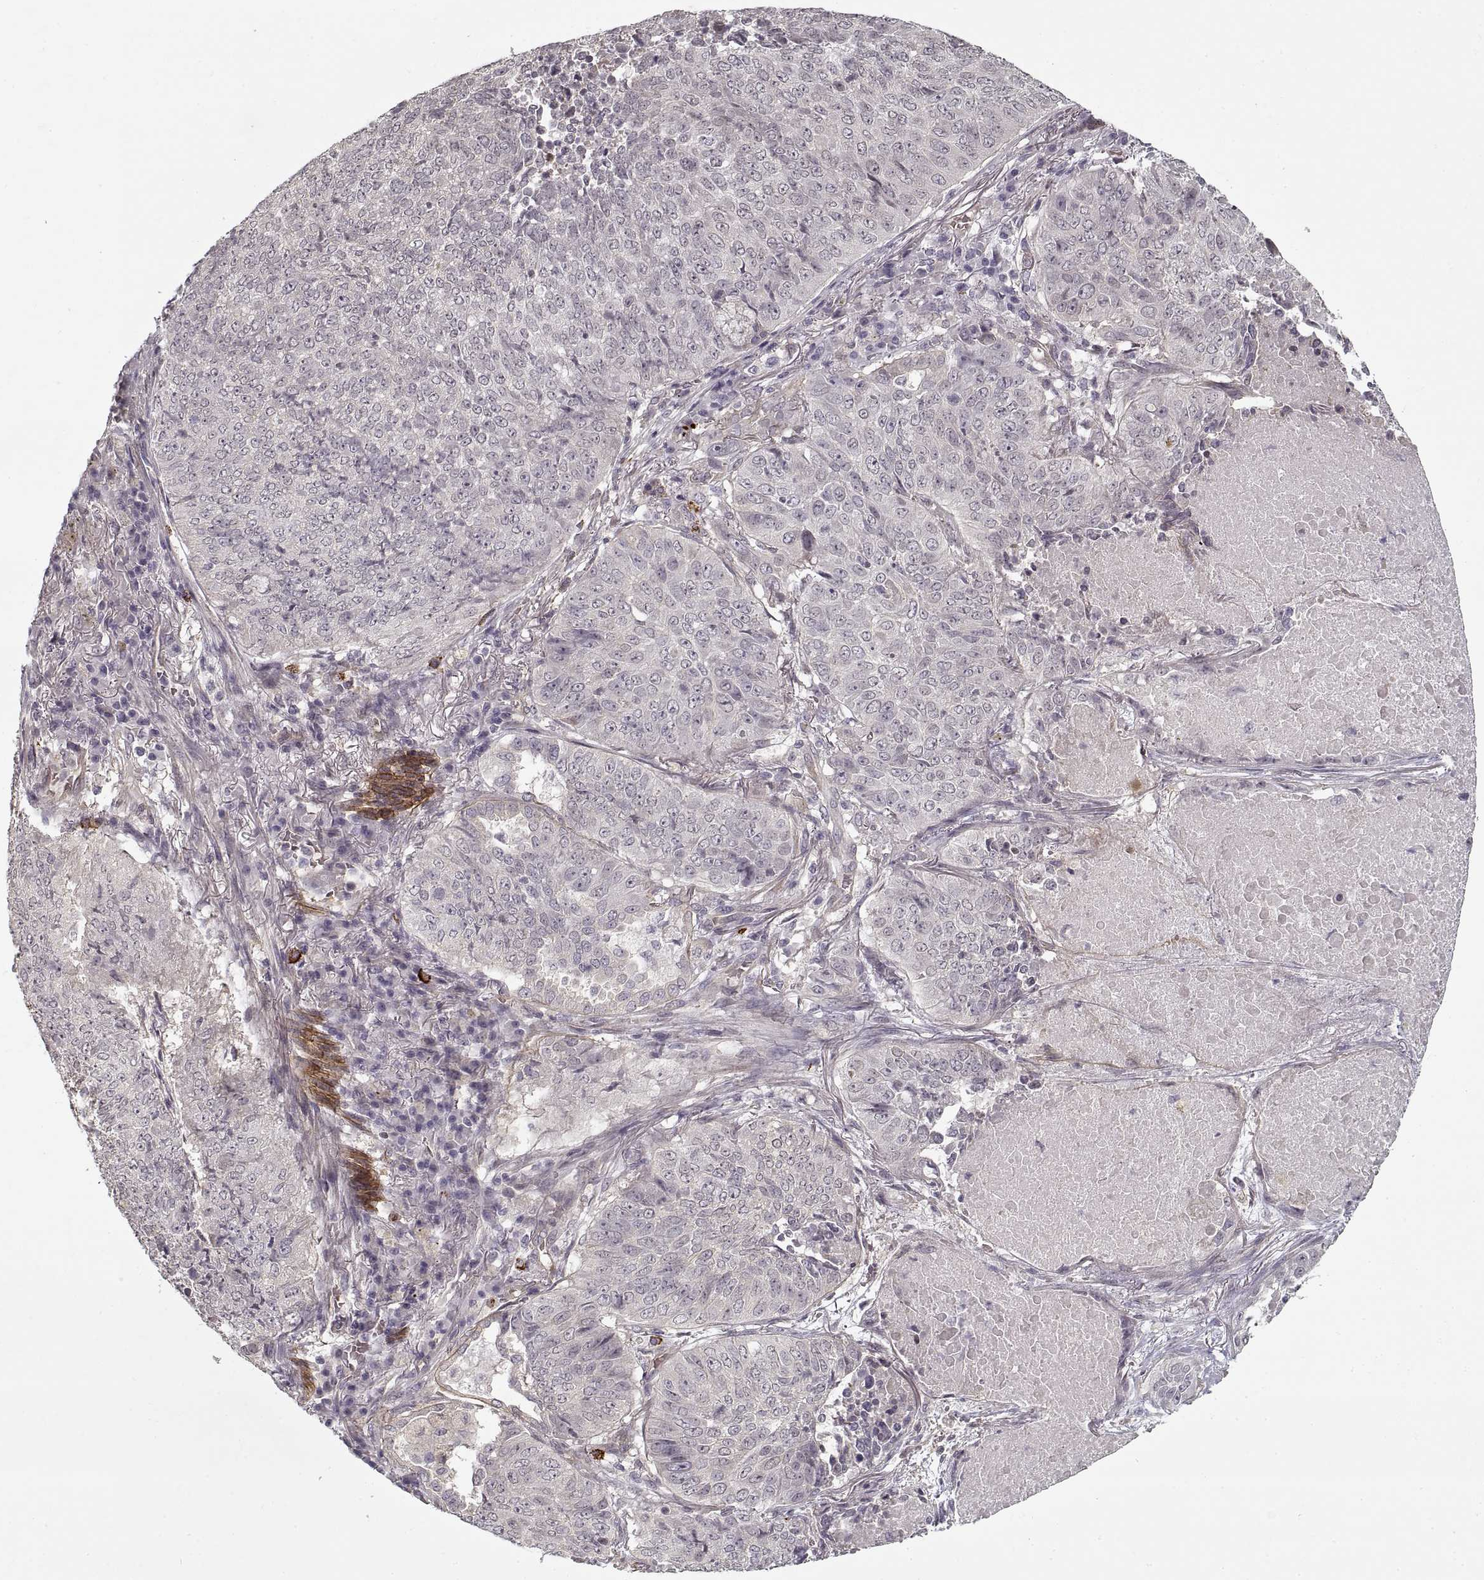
{"staining": {"intensity": "negative", "quantity": "none", "location": "none"}, "tissue": "lung cancer", "cell_type": "Tumor cells", "image_type": "cancer", "snomed": [{"axis": "morphology", "description": "Normal tissue, NOS"}, {"axis": "morphology", "description": "Squamous cell carcinoma, NOS"}, {"axis": "topography", "description": "Bronchus"}, {"axis": "topography", "description": "Lung"}], "caption": "Immunohistochemistry (IHC) photomicrograph of lung cancer stained for a protein (brown), which exhibits no expression in tumor cells.", "gene": "LAMB2", "patient": {"sex": "male", "age": 64}}